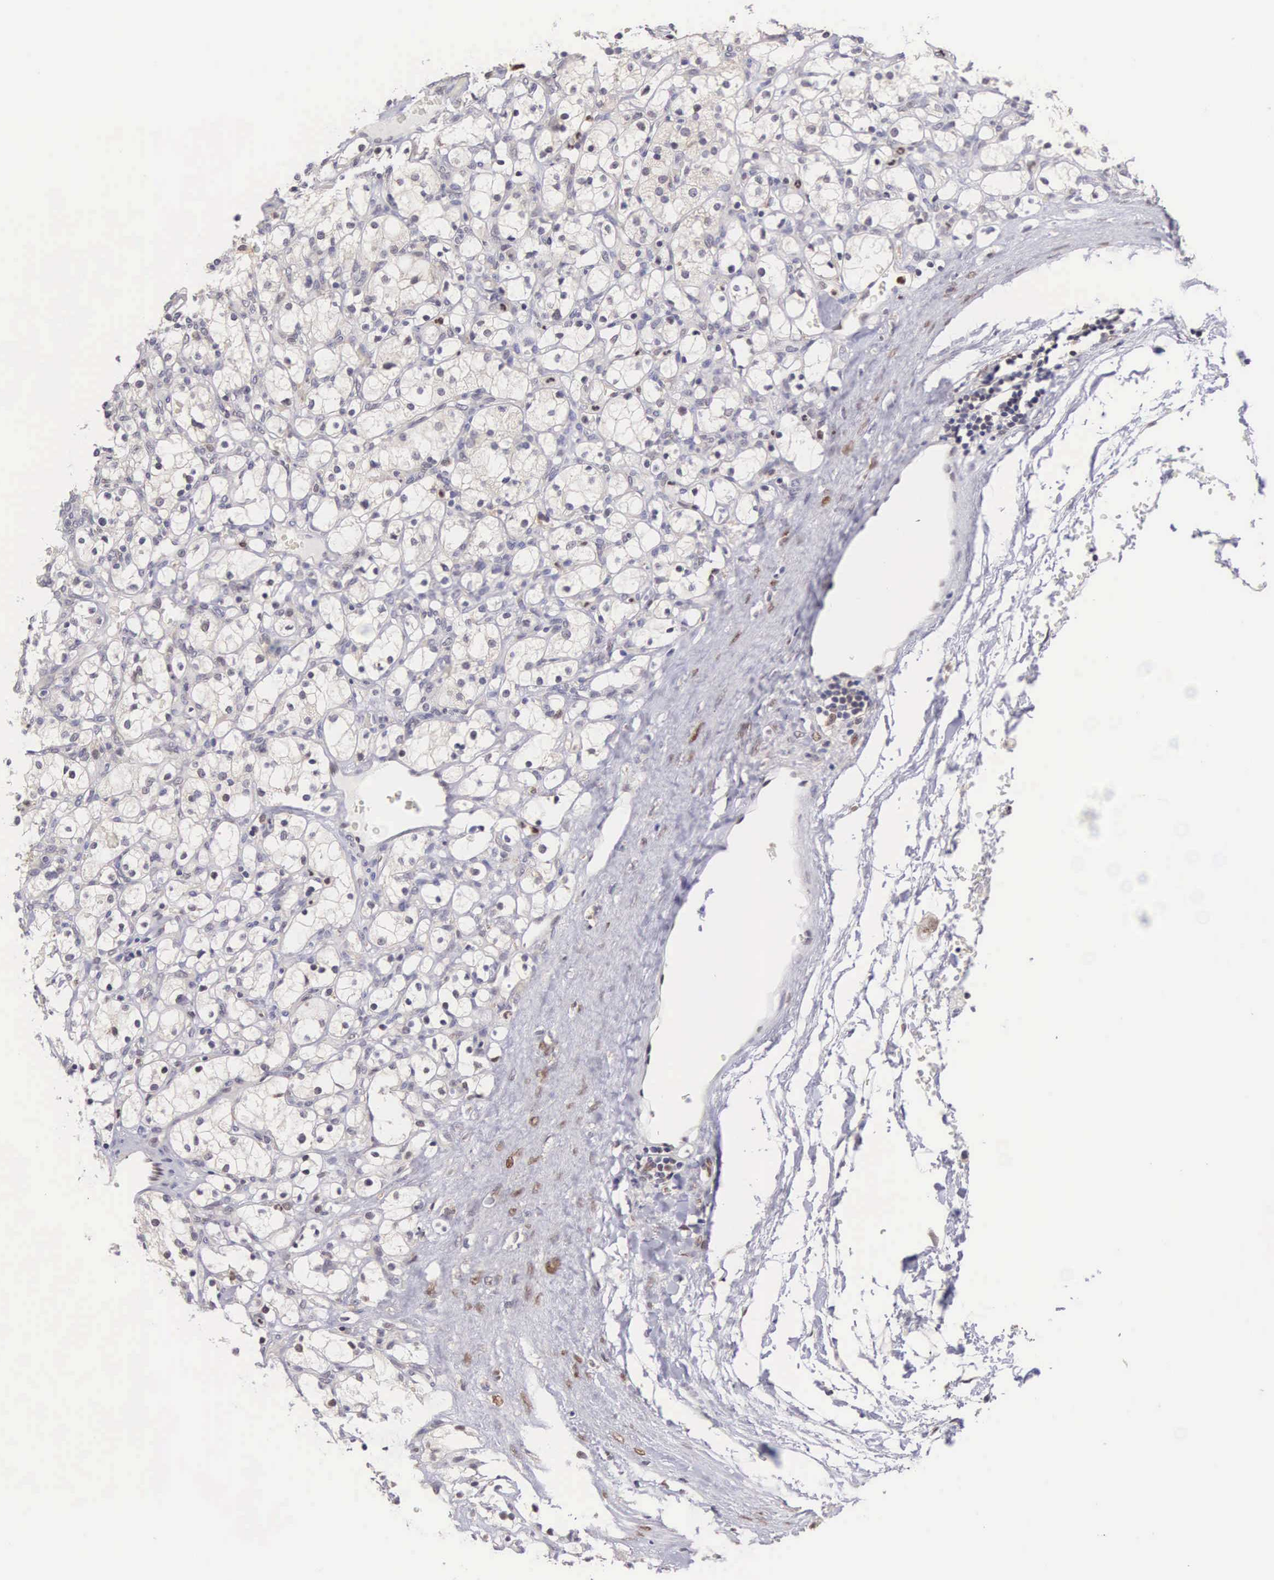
{"staining": {"intensity": "weak", "quantity": "<25%", "location": "nuclear"}, "tissue": "renal cancer", "cell_type": "Tumor cells", "image_type": "cancer", "snomed": [{"axis": "morphology", "description": "Adenocarcinoma, NOS"}, {"axis": "topography", "description": "Kidney"}], "caption": "The immunohistochemistry (IHC) photomicrograph has no significant staining in tumor cells of renal cancer tissue. (DAB (3,3'-diaminobenzidine) IHC with hematoxylin counter stain).", "gene": "GRK3", "patient": {"sex": "female", "age": 83}}